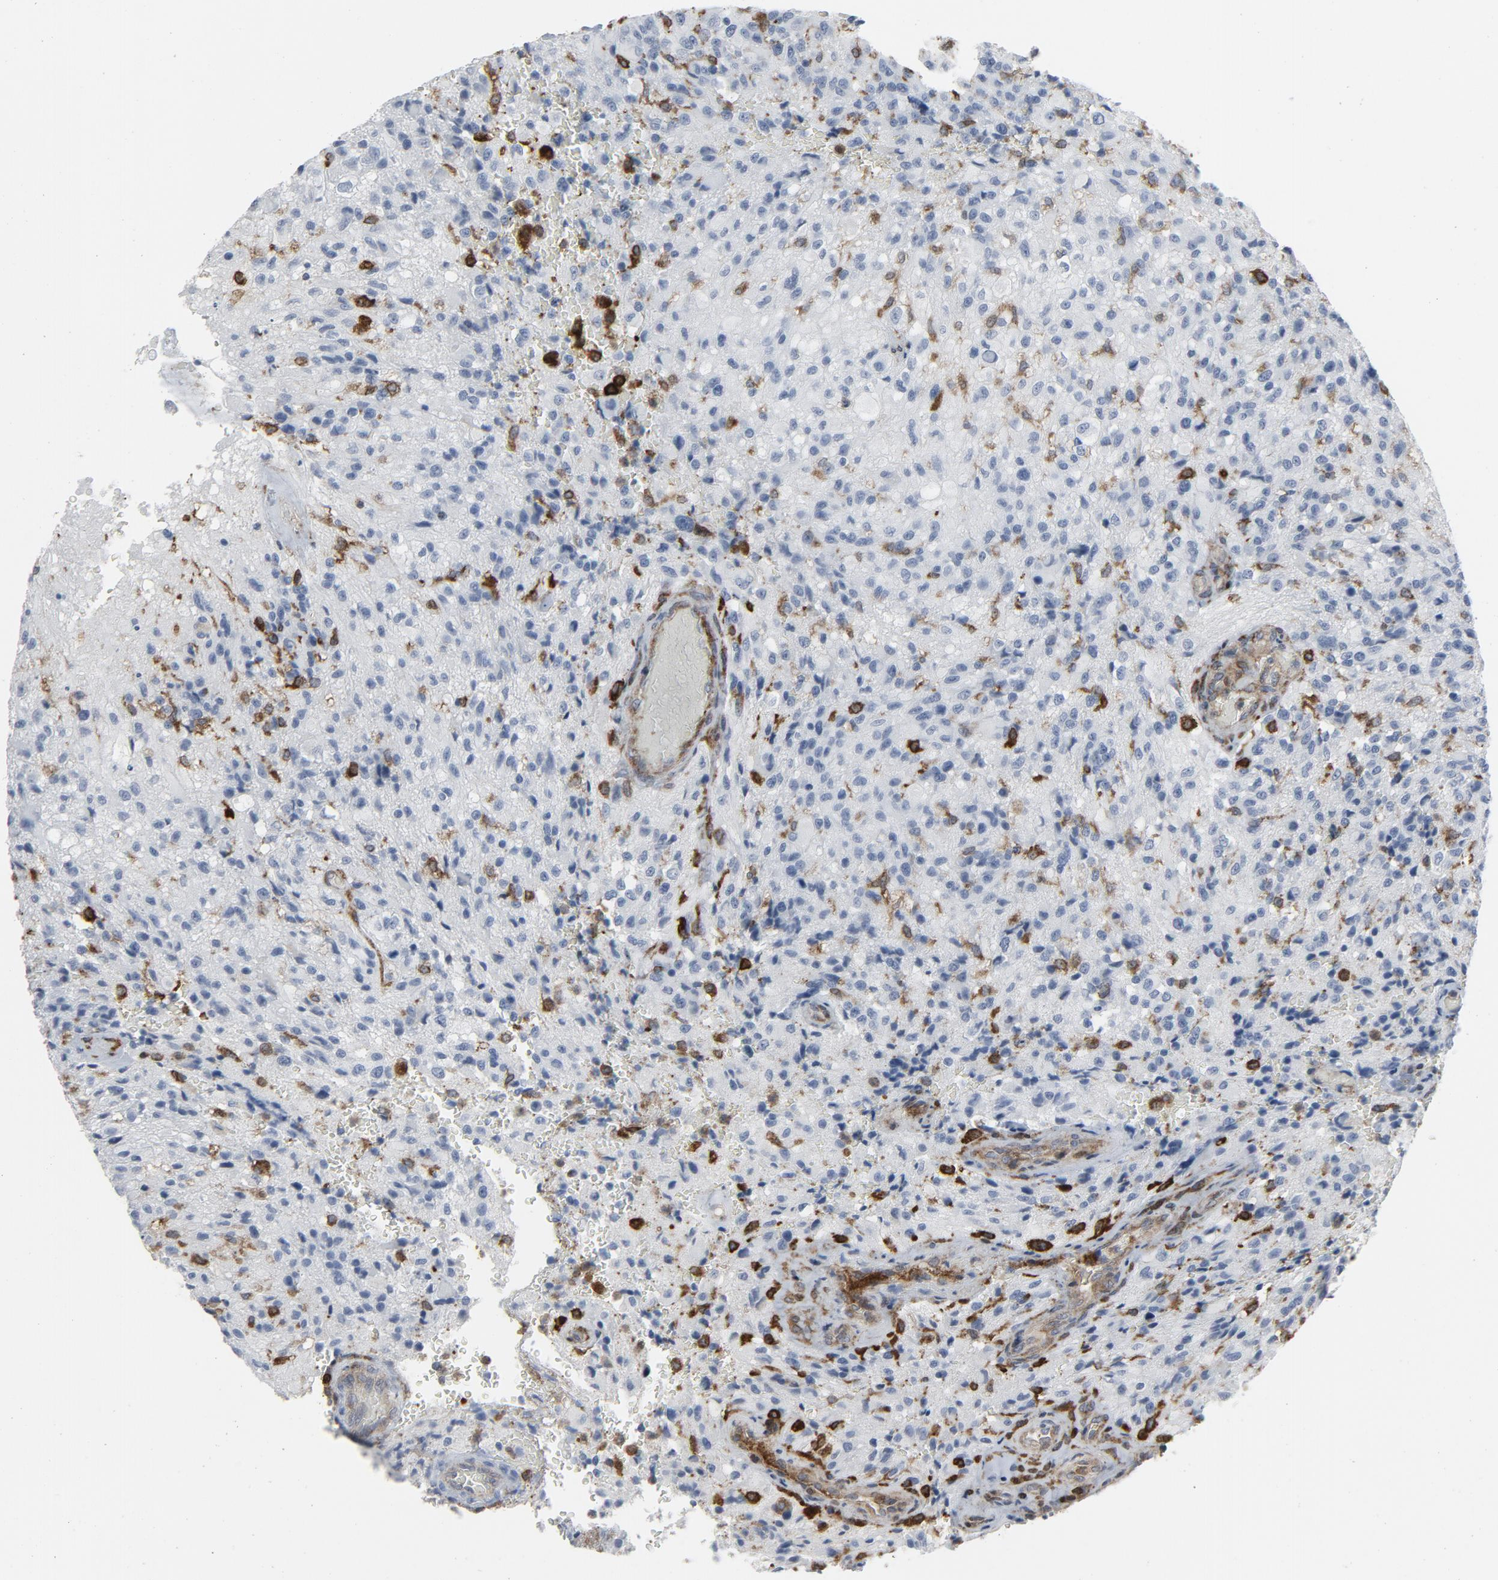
{"staining": {"intensity": "negative", "quantity": "none", "location": "none"}, "tissue": "glioma", "cell_type": "Tumor cells", "image_type": "cancer", "snomed": [{"axis": "morphology", "description": "Normal tissue, NOS"}, {"axis": "morphology", "description": "Glioma, malignant, High grade"}, {"axis": "topography", "description": "Cerebral cortex"}], "caption": "A histopathology image of high-grade glioma (malignant) stained for a protein displays no brown staining in tumor cells. The staining is performed using DAB (3,3'-diaminobenzidine) brown chromogen with nuclei counter-stained in using hematoxylin.", "gene": "LCP2", "patient": {"sex": "male", "age": 56}}